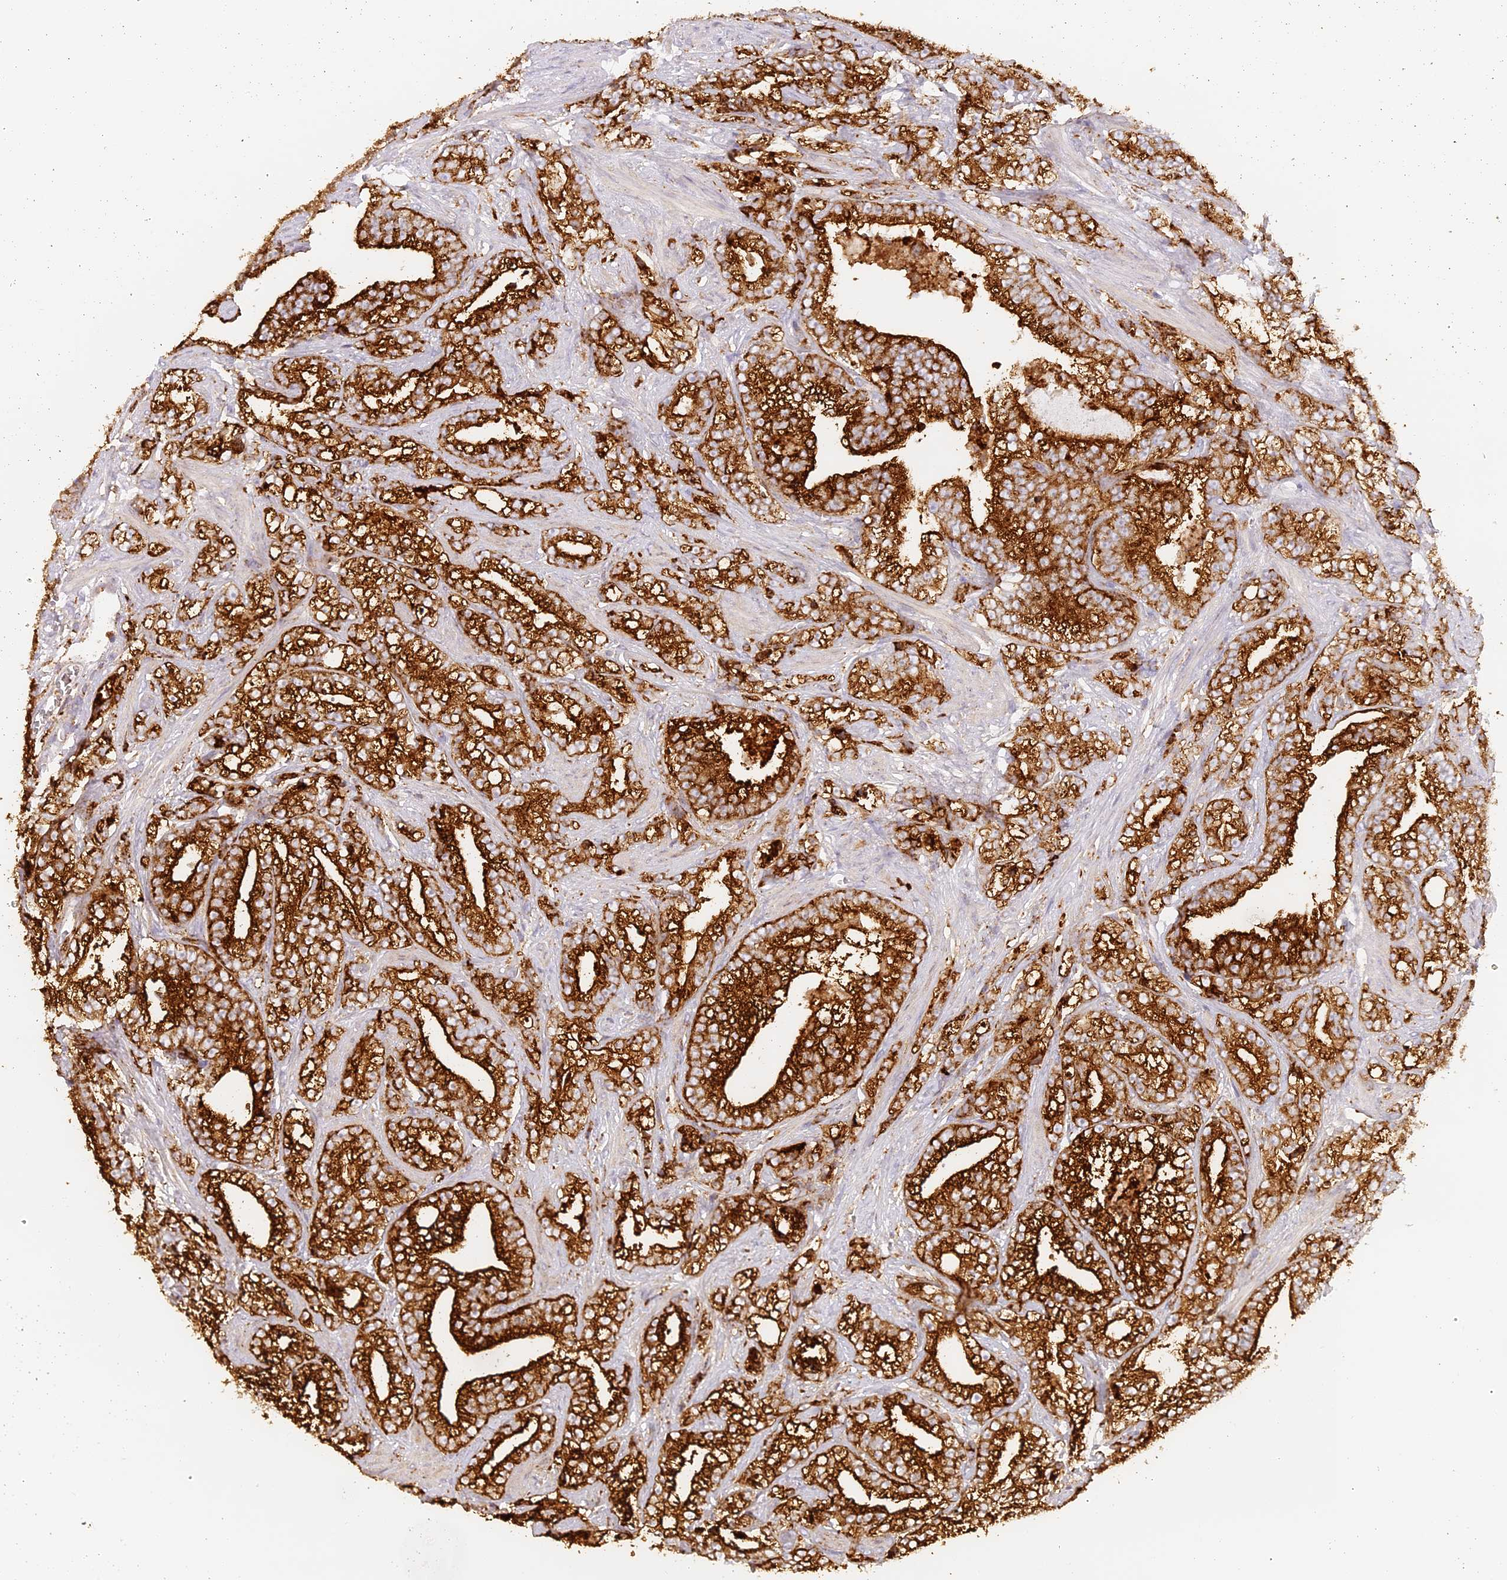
{"staining": {"intensity": "strong", "quantity": ">75%", "location": "cytoplasmic/membranous"}, "tissue": "prostate cancer", "cell_type": "Tumor cells", "image_type": "cancer", "snomed": [{"axis": "morphology", "description": "Adenocarcinoma, High grade"}, {"axis": "topography", "description": "Prostate and seminal vesicle, NOS"}], "caption": "Prostate adenocarcinoma (high-grade) was stained to show a protein in brown. There is high levels of strong cytoplasmic/membranous expression in approximately >75% of tumor cells.", "gene": "LAMP2", "patient": {"sex": "male", "age": 67}}